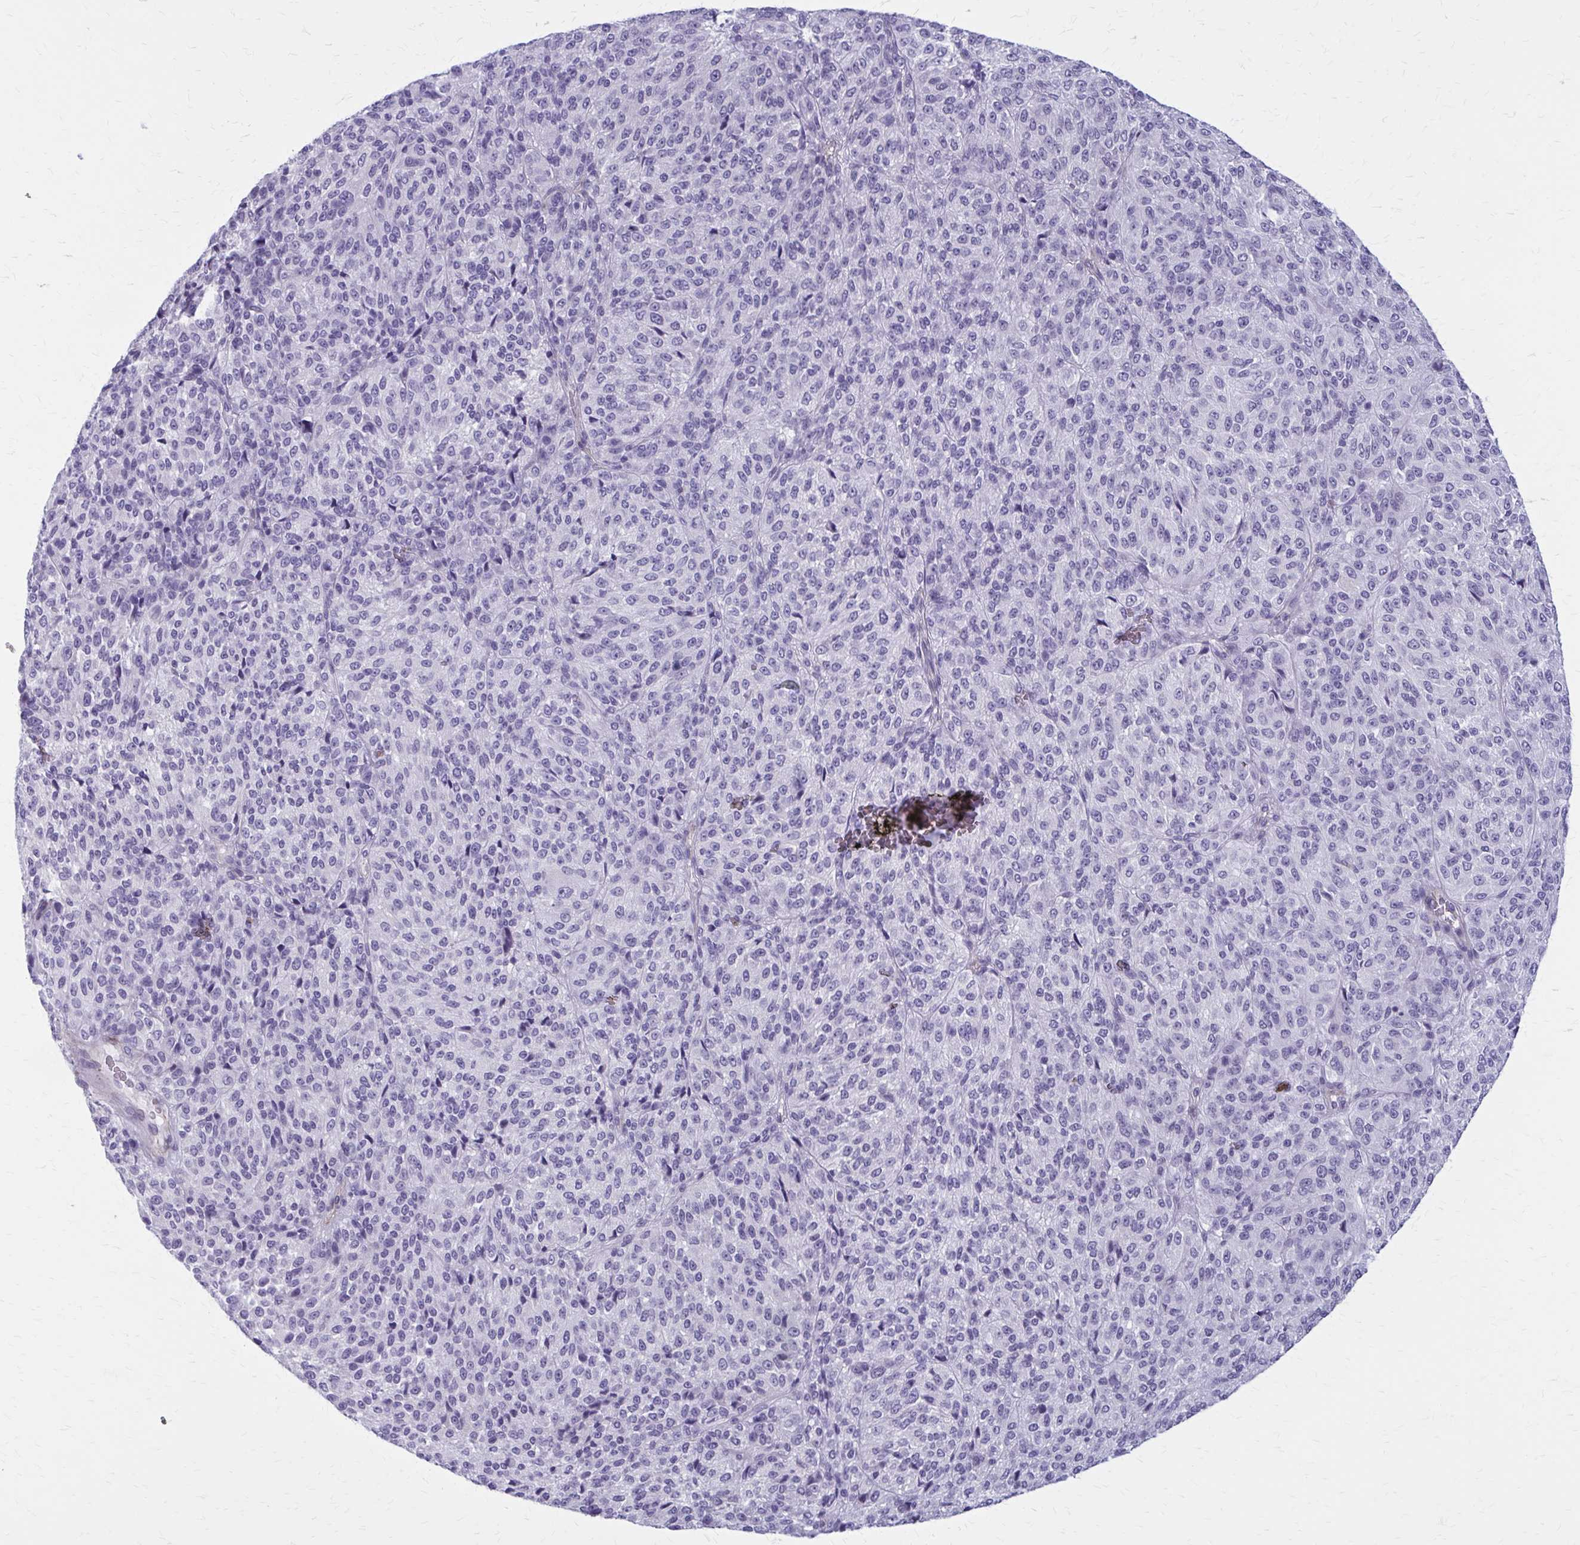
{"staining": {"intensity": "negative", "quantity": "none", "location": "none"}, "tissue": "melanoma", "cell_type": "Tumor cells", "image_type": "cancer", "snomed": [{"axis": "morphology", "description": "Malignant melanoma, Metastatic site"}, {"axis": "topography", "description": "Brain"}], "caption": "Immunohistochemistry of malignant melanoma (metastatic site) displays no positivity in tumor cells.", "gene": "CASQ2", "patient": {"sex": "female", "age": 56}}